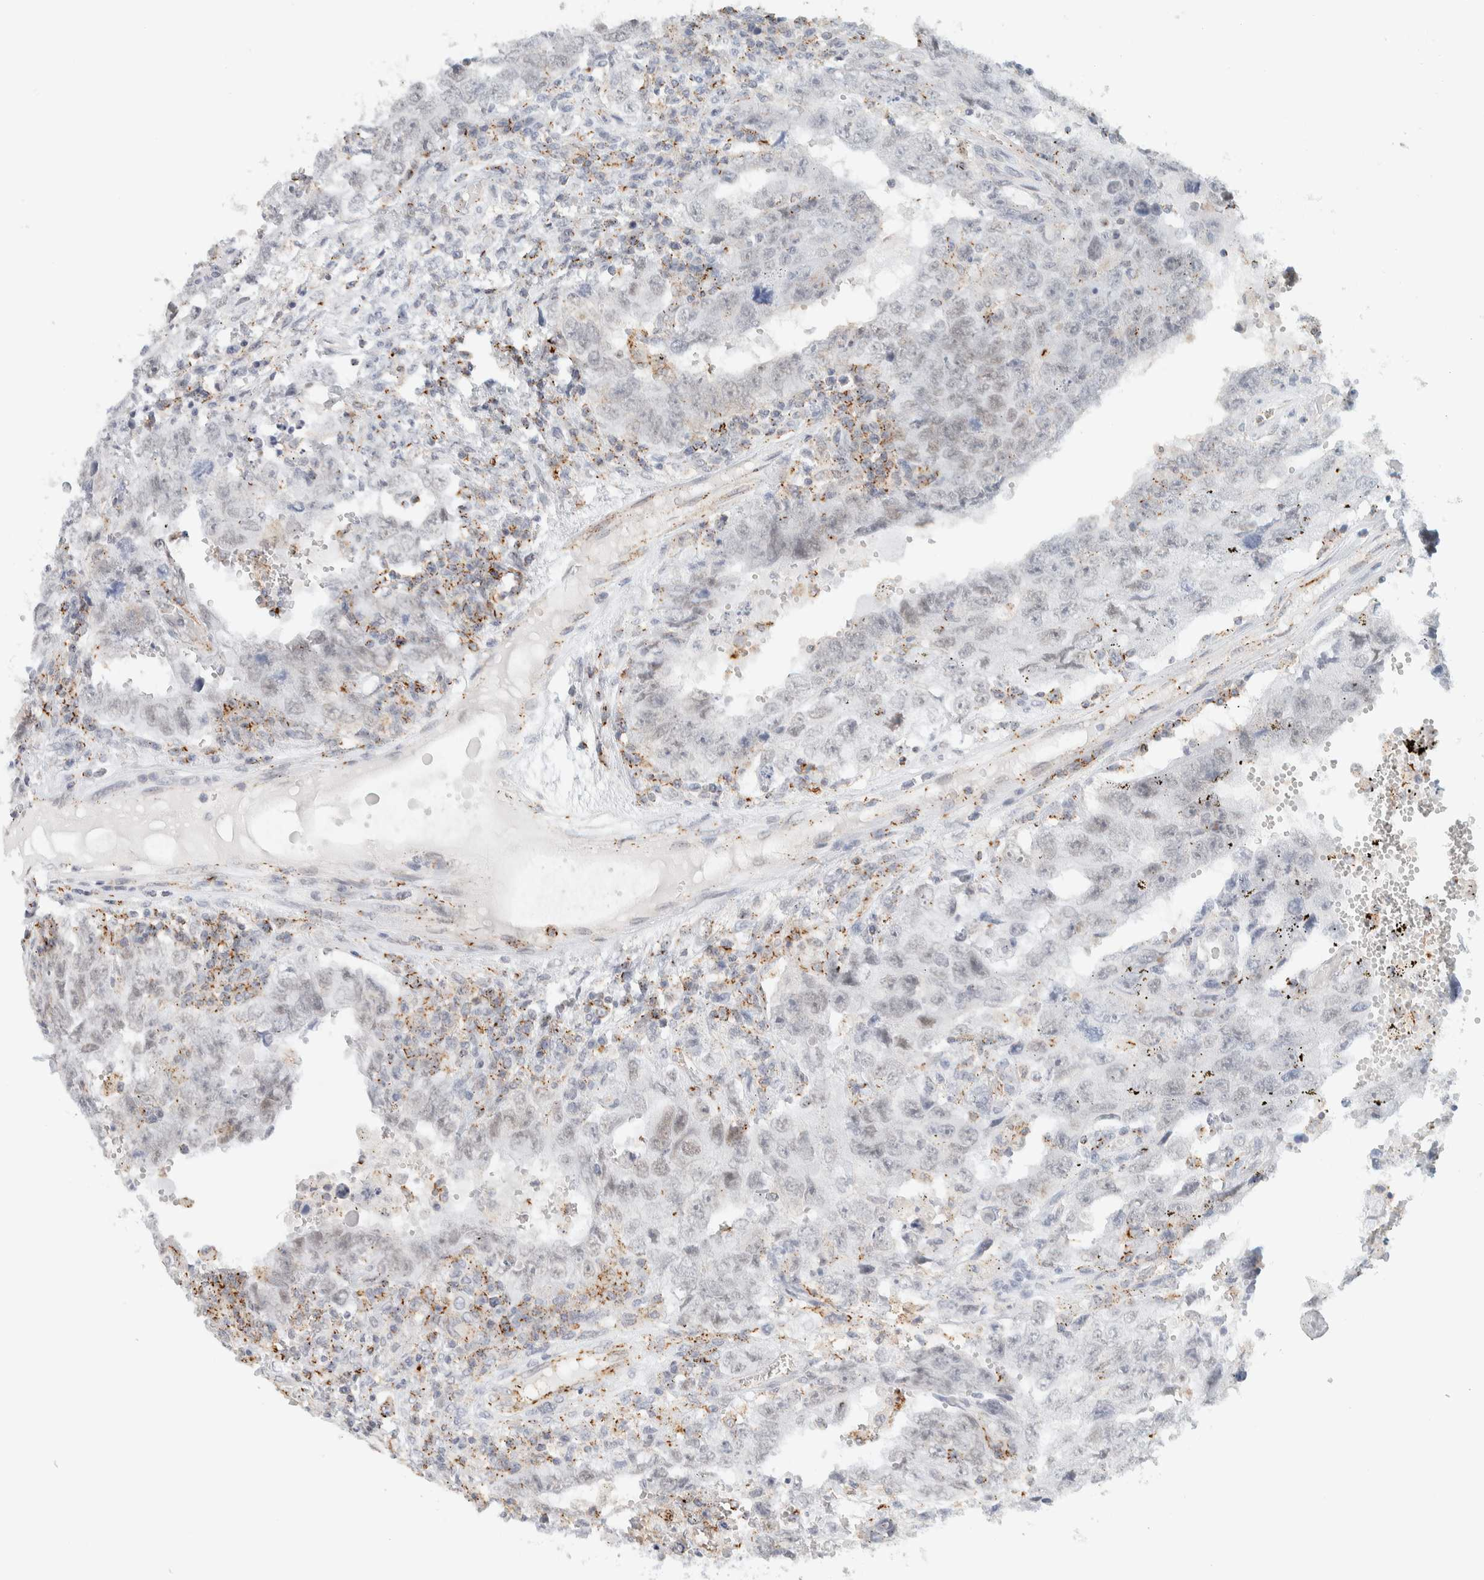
{"staining": {"intensity": "moderate", "quantity": "25%-75%", "location": "cytoplasmic/membranous"}, "tissue": "testis cancer", "cell_type": "Tumor cells", "image_type": "cancer", "snomed": [{"axis": "morphology", "description": "Carcinoma, Embryonal, NOS"}, {"axis": "topography", "description": "Testis"}], "caption": "Tumor cells exhibit medium levels of moderate cytoplasmic/membranous expression in approximately 25%-75% of cells in embryonal carcinoma (testis).", "gene": "CDH17", "patient": {"sex": "male", "age": 26}}